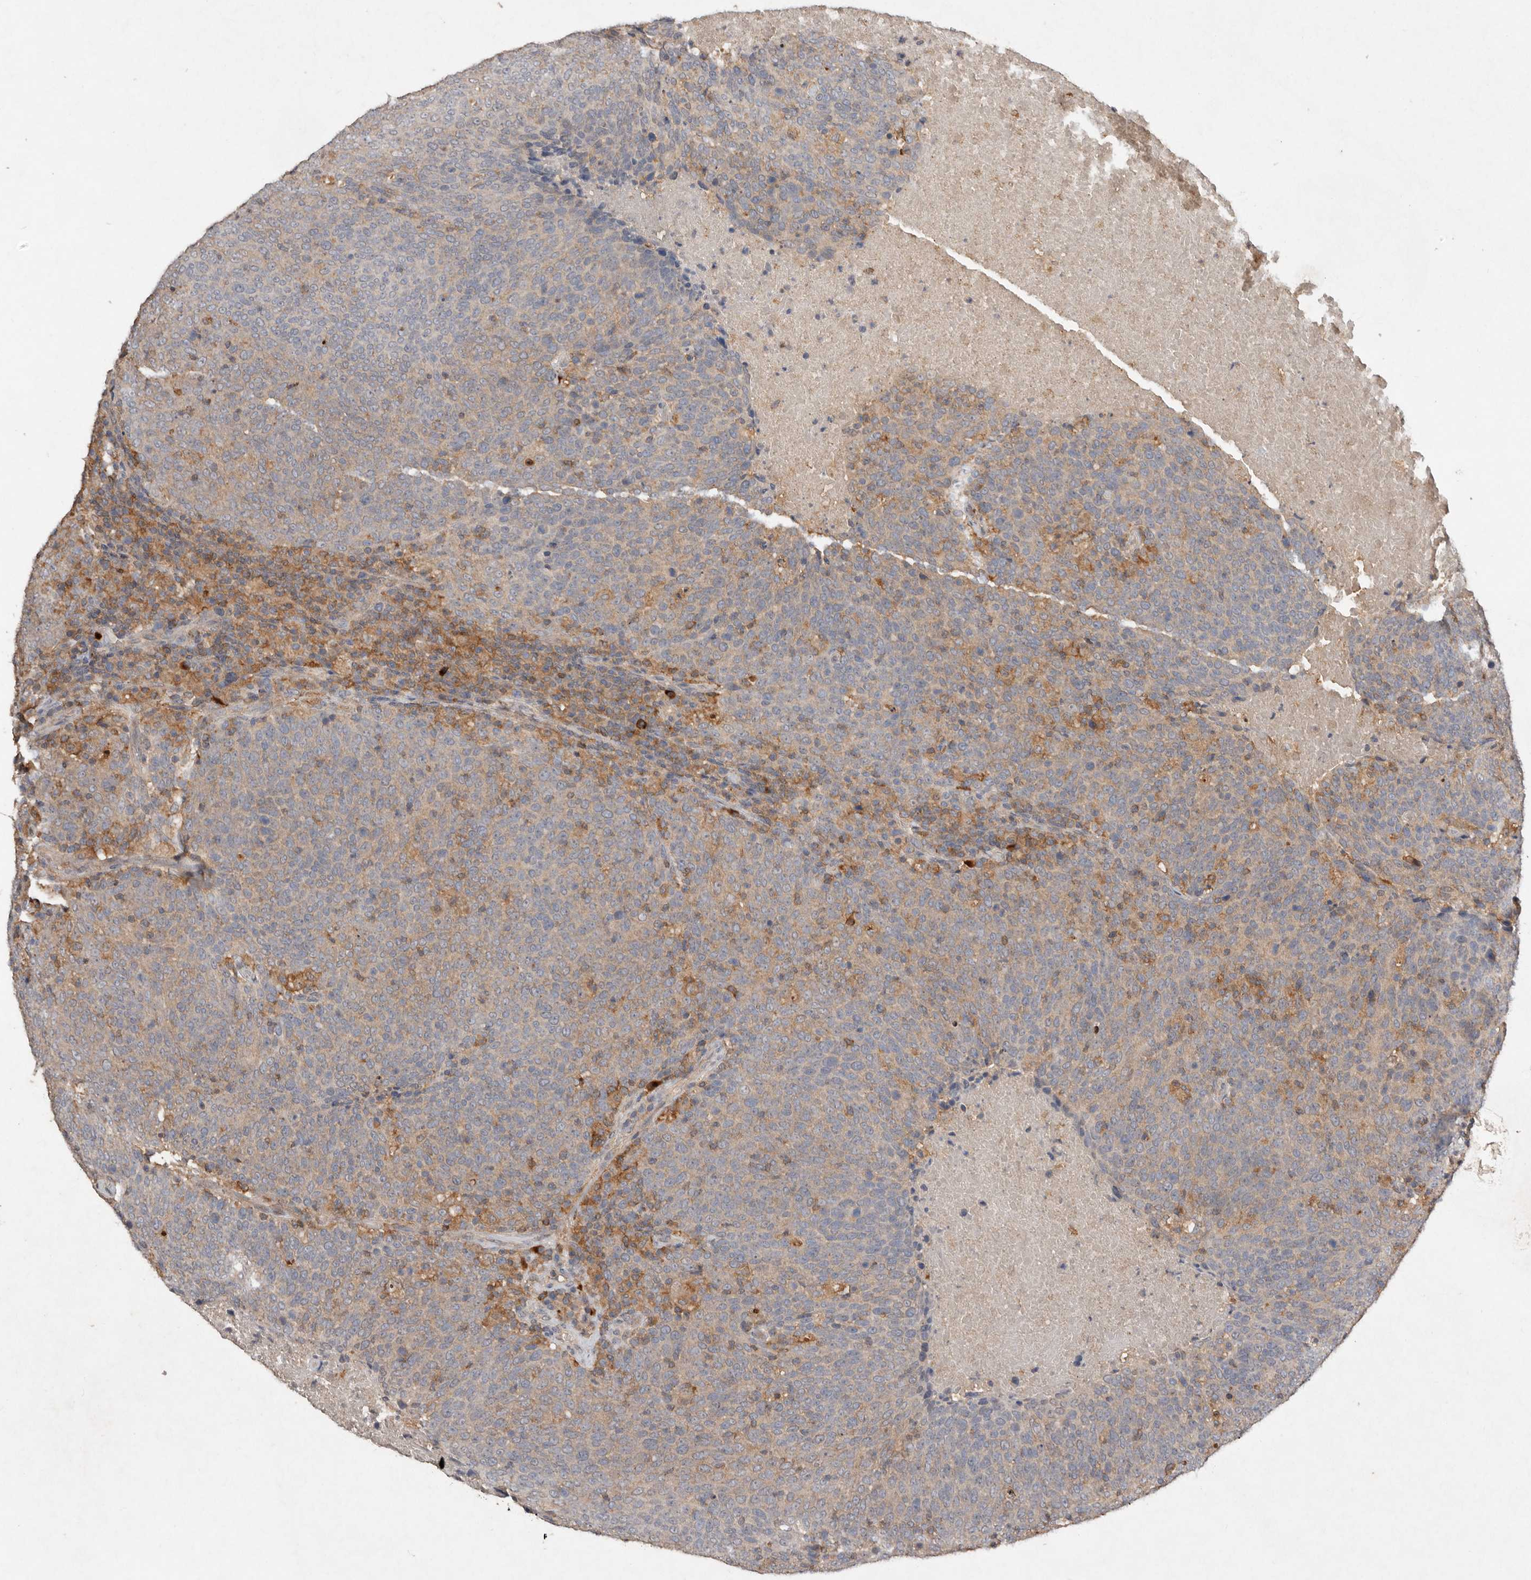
{"staining": {"intensity": "weak", "quantity": "<25%", "location": "cytoplasmic/membranous"}, "tissue": "head and neck cancer", "cell_type": "Tumor cells", "image_type": "cancer", "snomed": [{"axis": "morphology", "description": "Squamous cell carcinoma, NOS"}, {"axis": "morphology", "description": "Squamous cell carcinoma, metastatic, NOS"}, {"axis": "topography", "description": "Lymph node"}, {"axis": "topography", "description": "Head-Neck"}], "caption": "Immunohistochemical staining of human head and neck squamous cell carcinoma exhibits no significant positivity in tumor cells.", "gene": "EDEM1", "patient": {"sex": "male", "age": 62}}